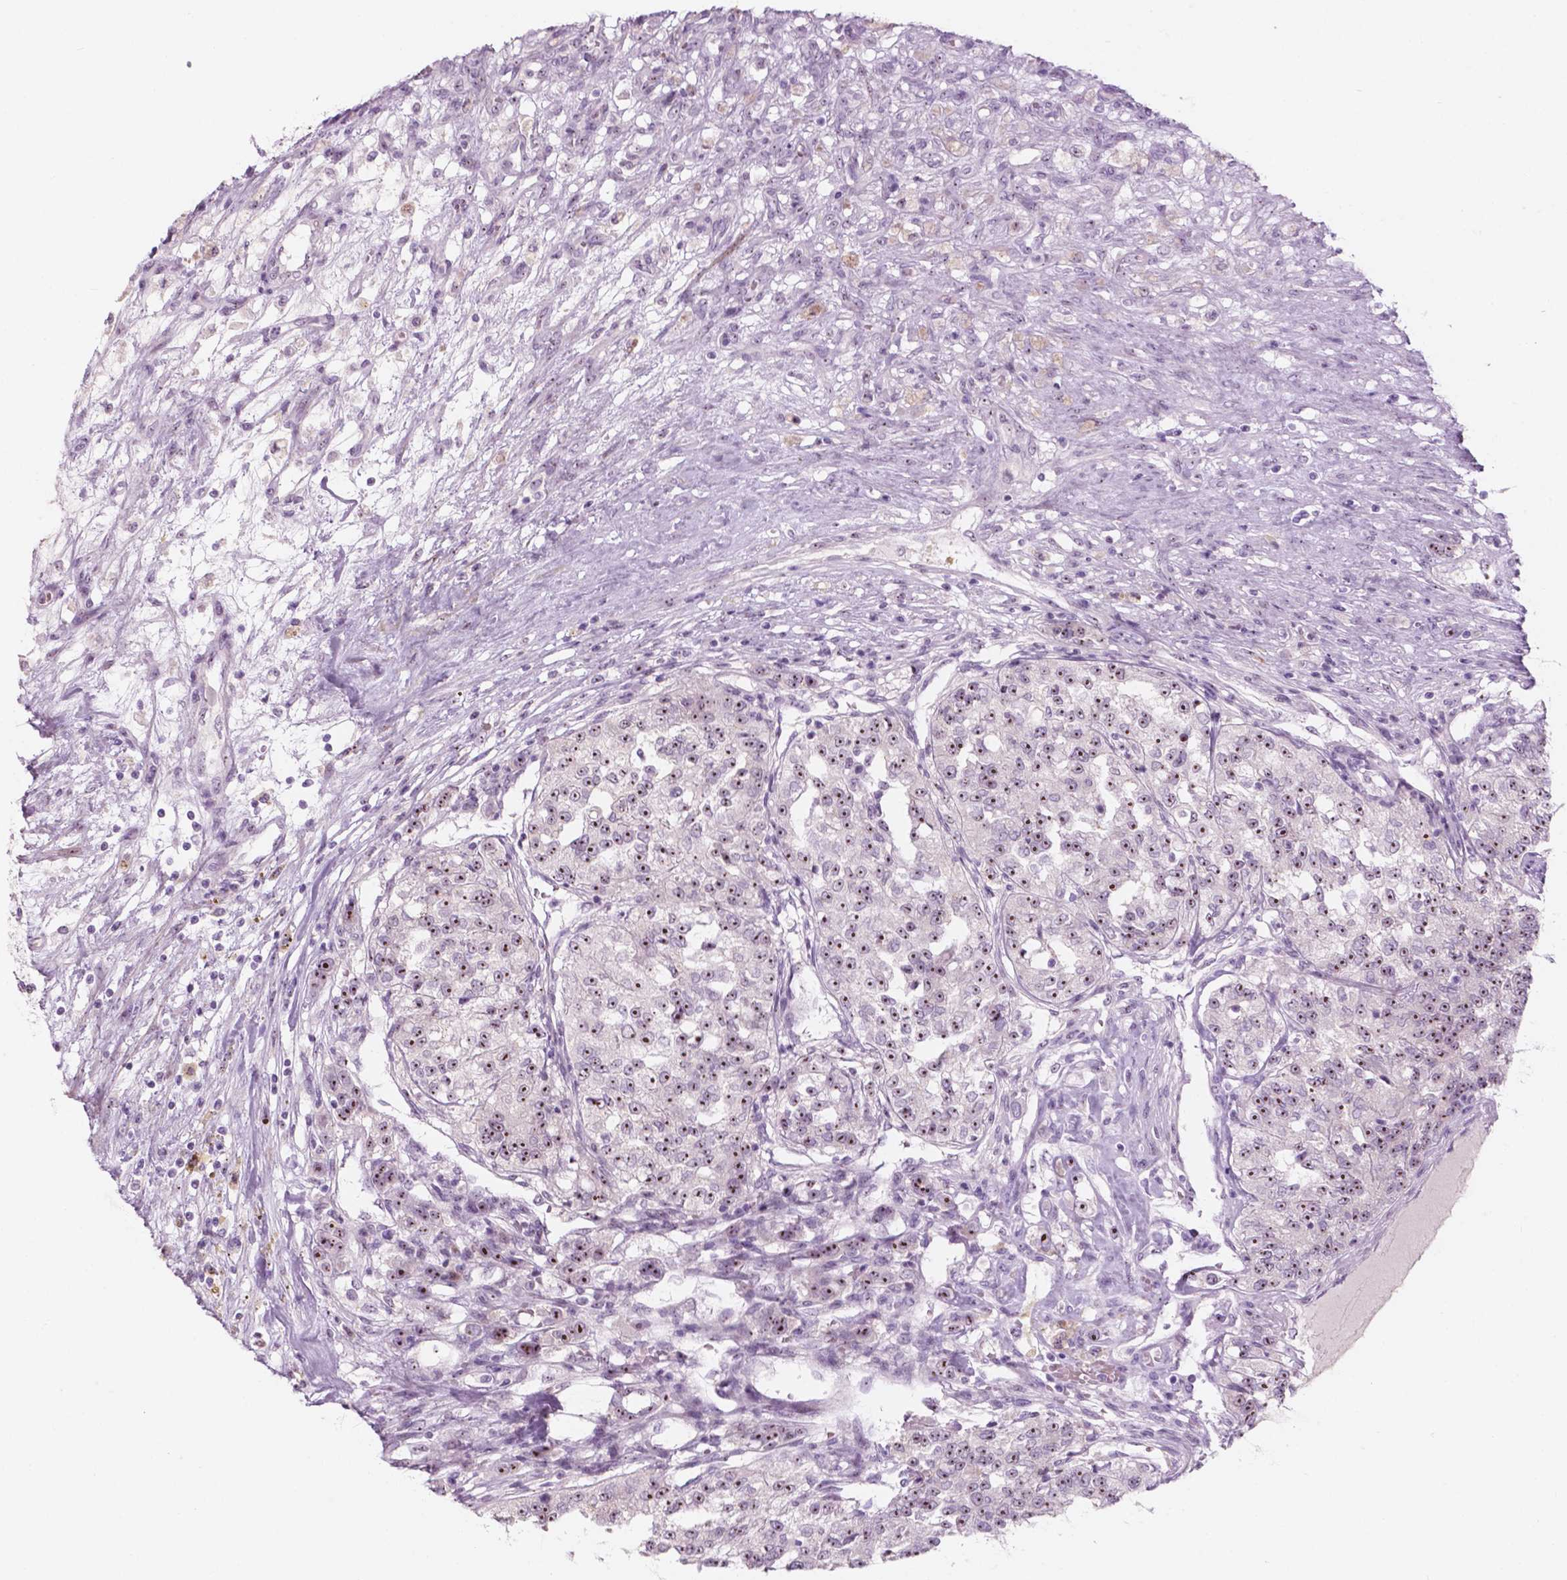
{"staining": {"intensity": "moderate", "quantity": ">75%", "location": "nuclear"}, "tissue": "renal cancer", "cell_type": "Tumor cells", "image_type": "cancer", "snomed": [{"axis": "morphology", "description": "Adenocarcinoma, NOS"}, {"axis": "topography", "description": "Kidney"}], "caption": "IHC of human renal adenocarcinoma demonstrates medium levels of moderate nuclear staining in approximately >75% of tumor cells. The staining is performed using DAB brown chromogen to label protein expression. The nuclei are counter-stained blue using hematoxylin.", "gene": "ZNF853", "patient": {"sex": "female", "age": 63}}